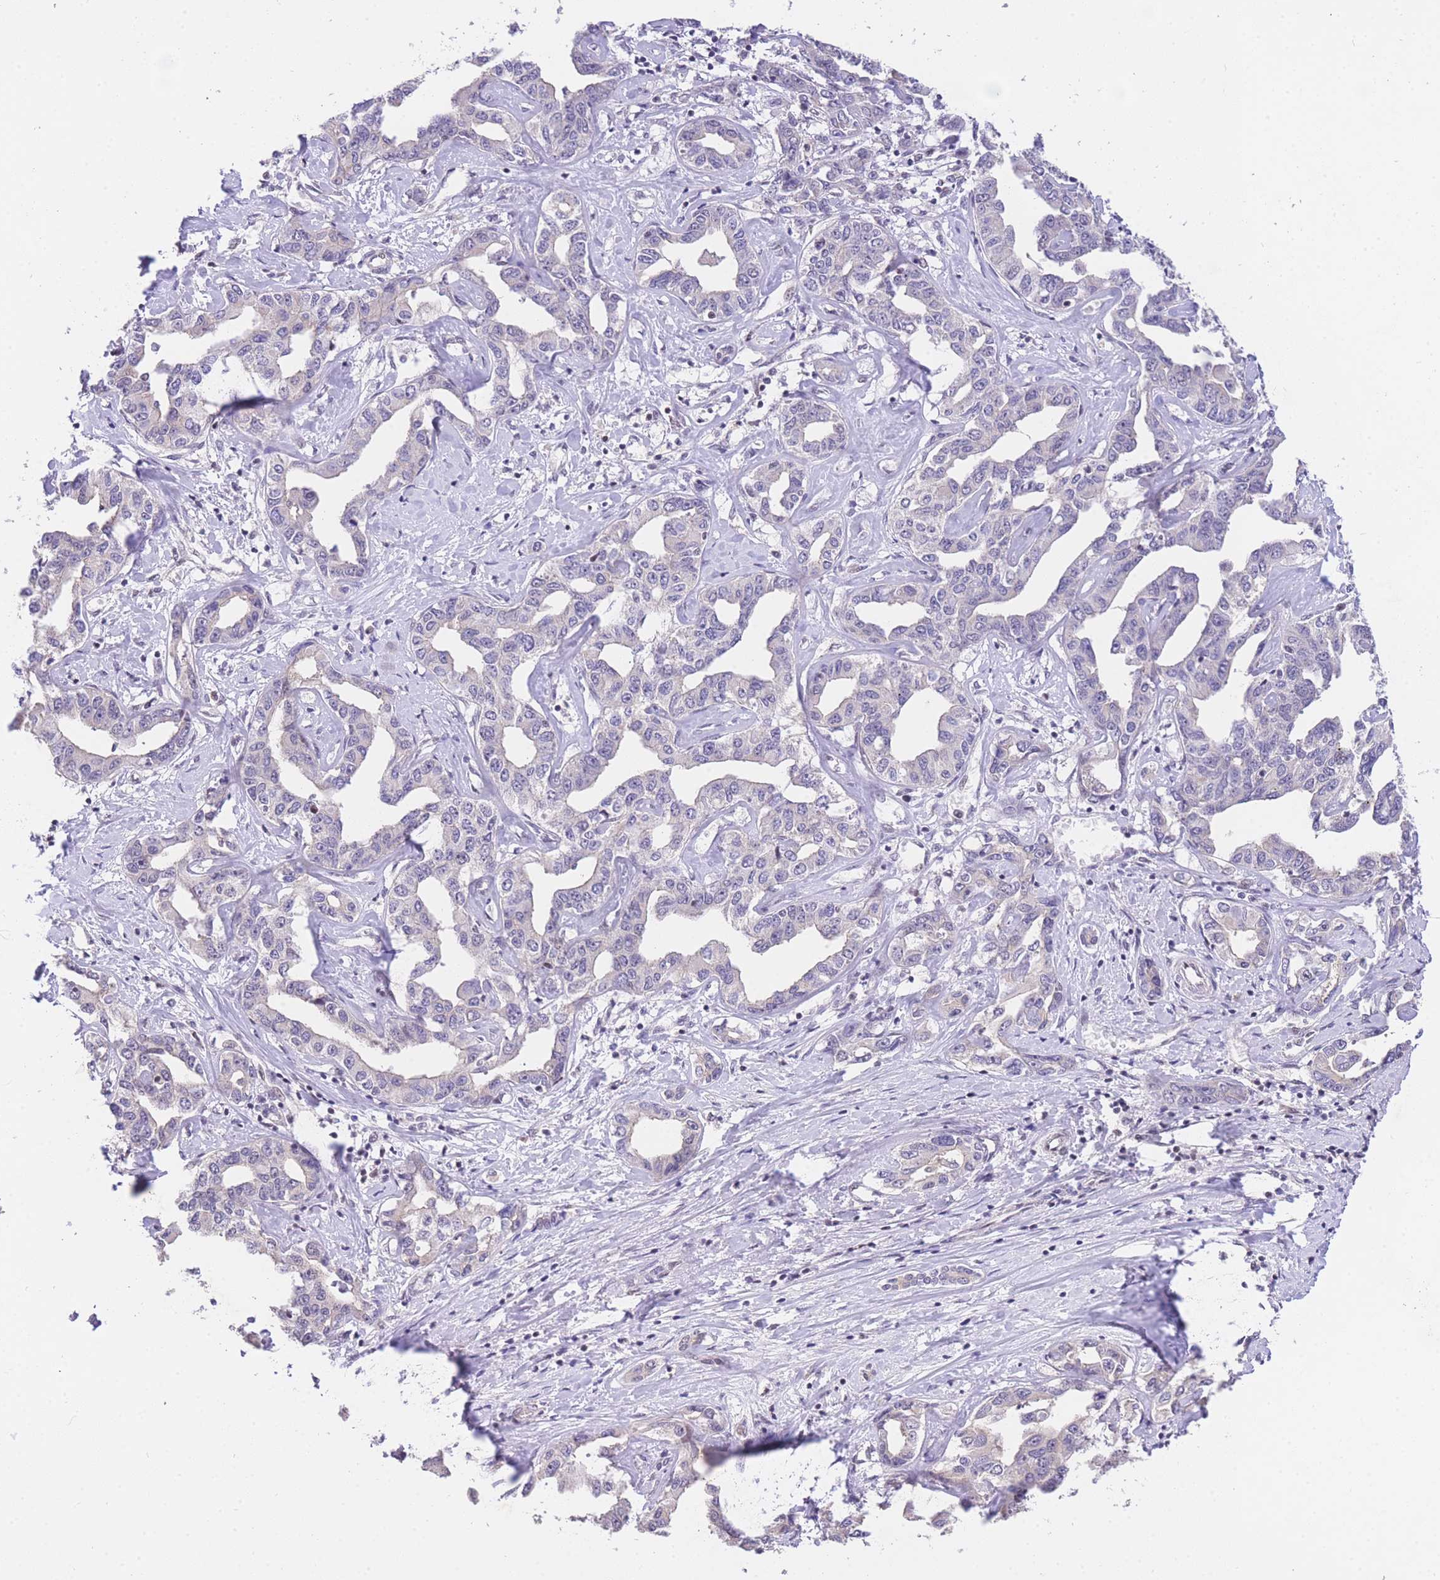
{"staining": {"intensity": "negative", "quantity": "none", "location": "none"}, "tissue": "liver cancer", "cell_type": "Tumor cells", "image_type": "cancer", "snomed": [{"axis": "morphology", "description": "Cholangiocarcinoma"}, {"axis": "topography", "description": "Liver"}], "caption": "Tumor cells show no significant staining in liver cholangiocarcinoma.", "gene": "SLC35F2", "patient": {"sex": "male", "age": 59}}